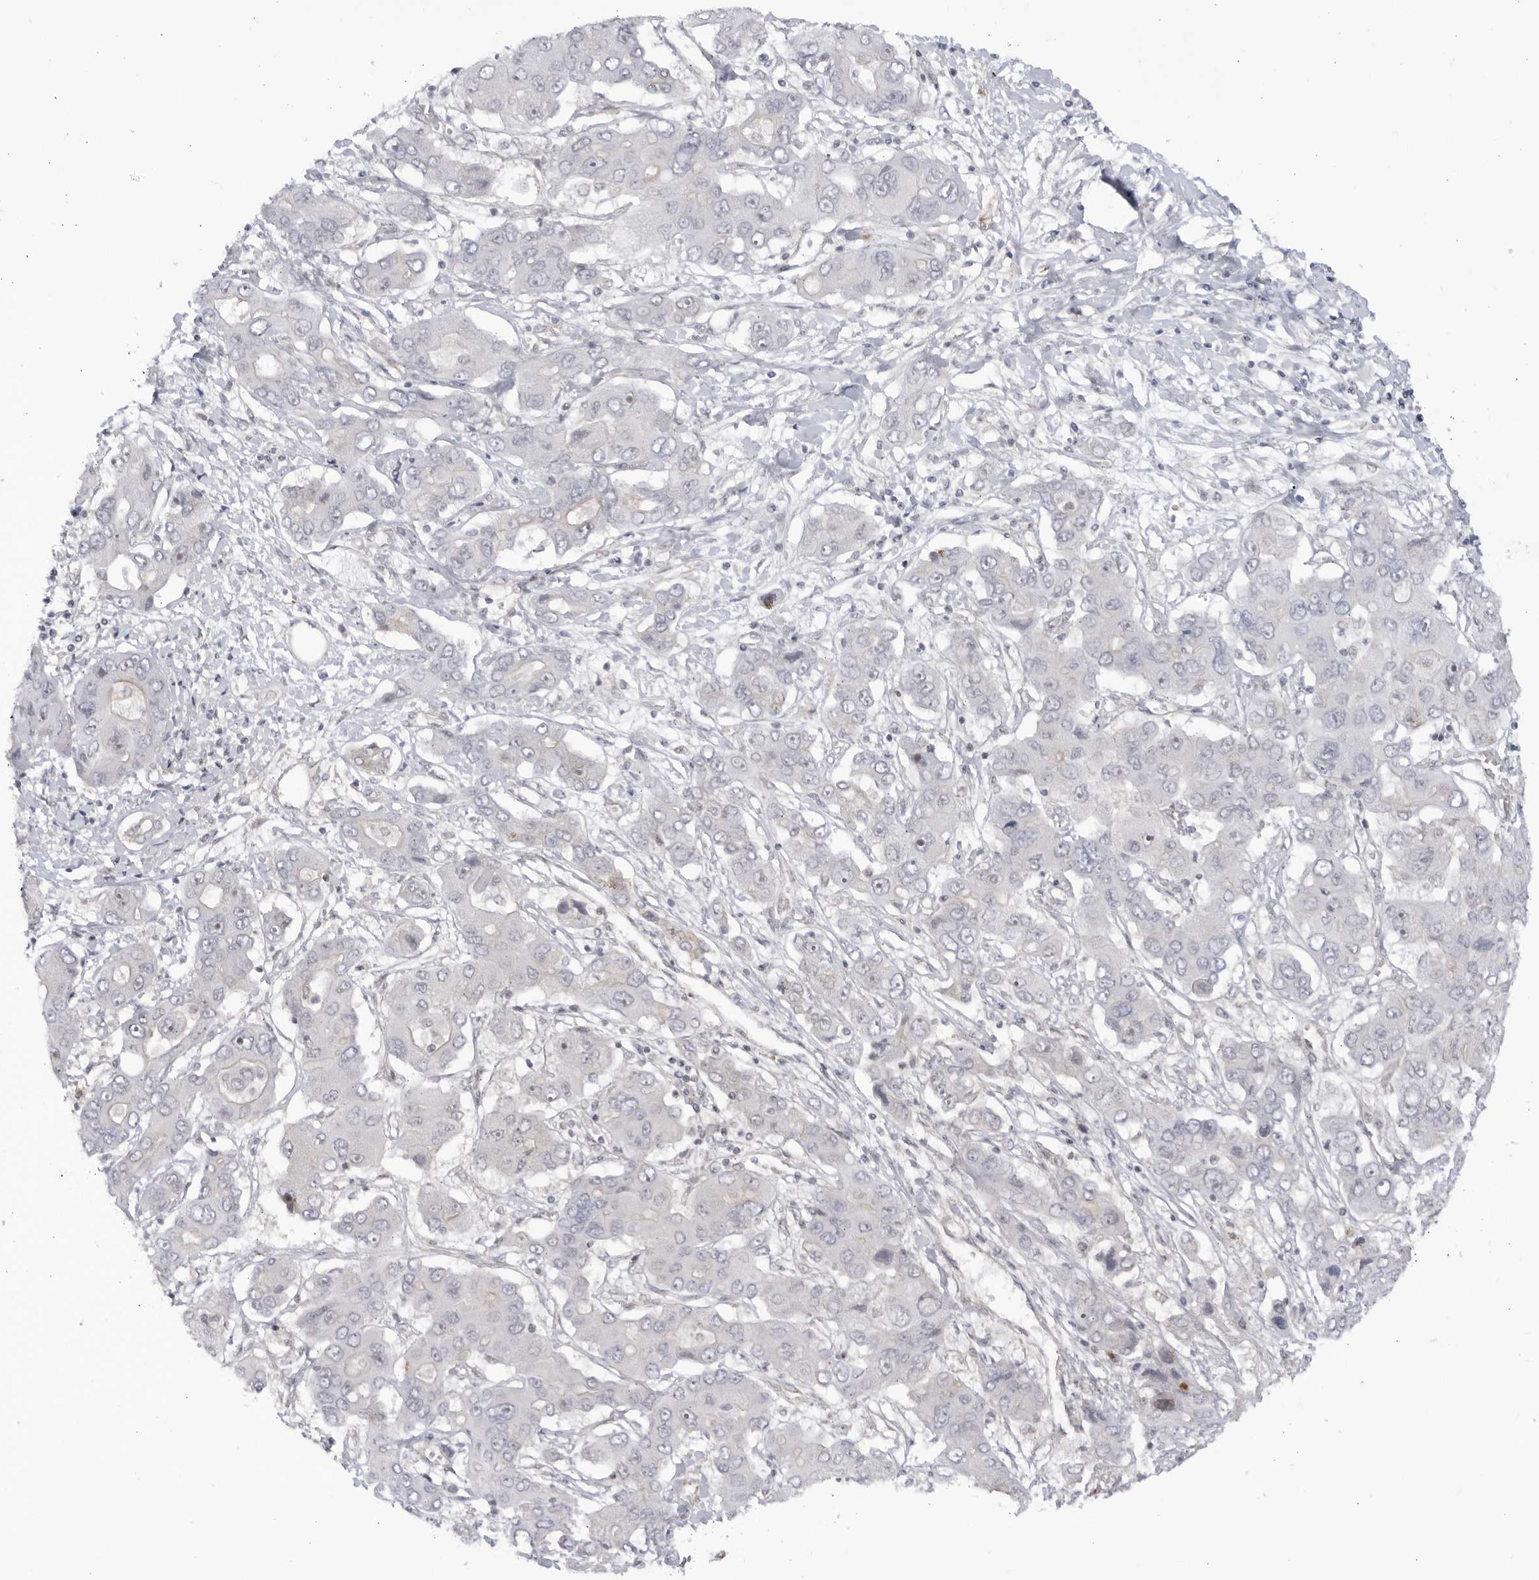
{"staining": {"intensity": "negative", "quantity": "none", "location": "none"}, "tissue": "liver cancer", "cell_type": "Tumor cells", "image_type": "cancer", "snomed": [{"axis": "morphology", "description": "Cholangiocarcinoma"}, {"axis": "topography", "description": "Liver"}], "caption": "Tumor cells show no significant protein positivity in cholangiocarcinoma (liver).", "gene": "CNBD1", "patient": {"sex": "male", "age": 67}}